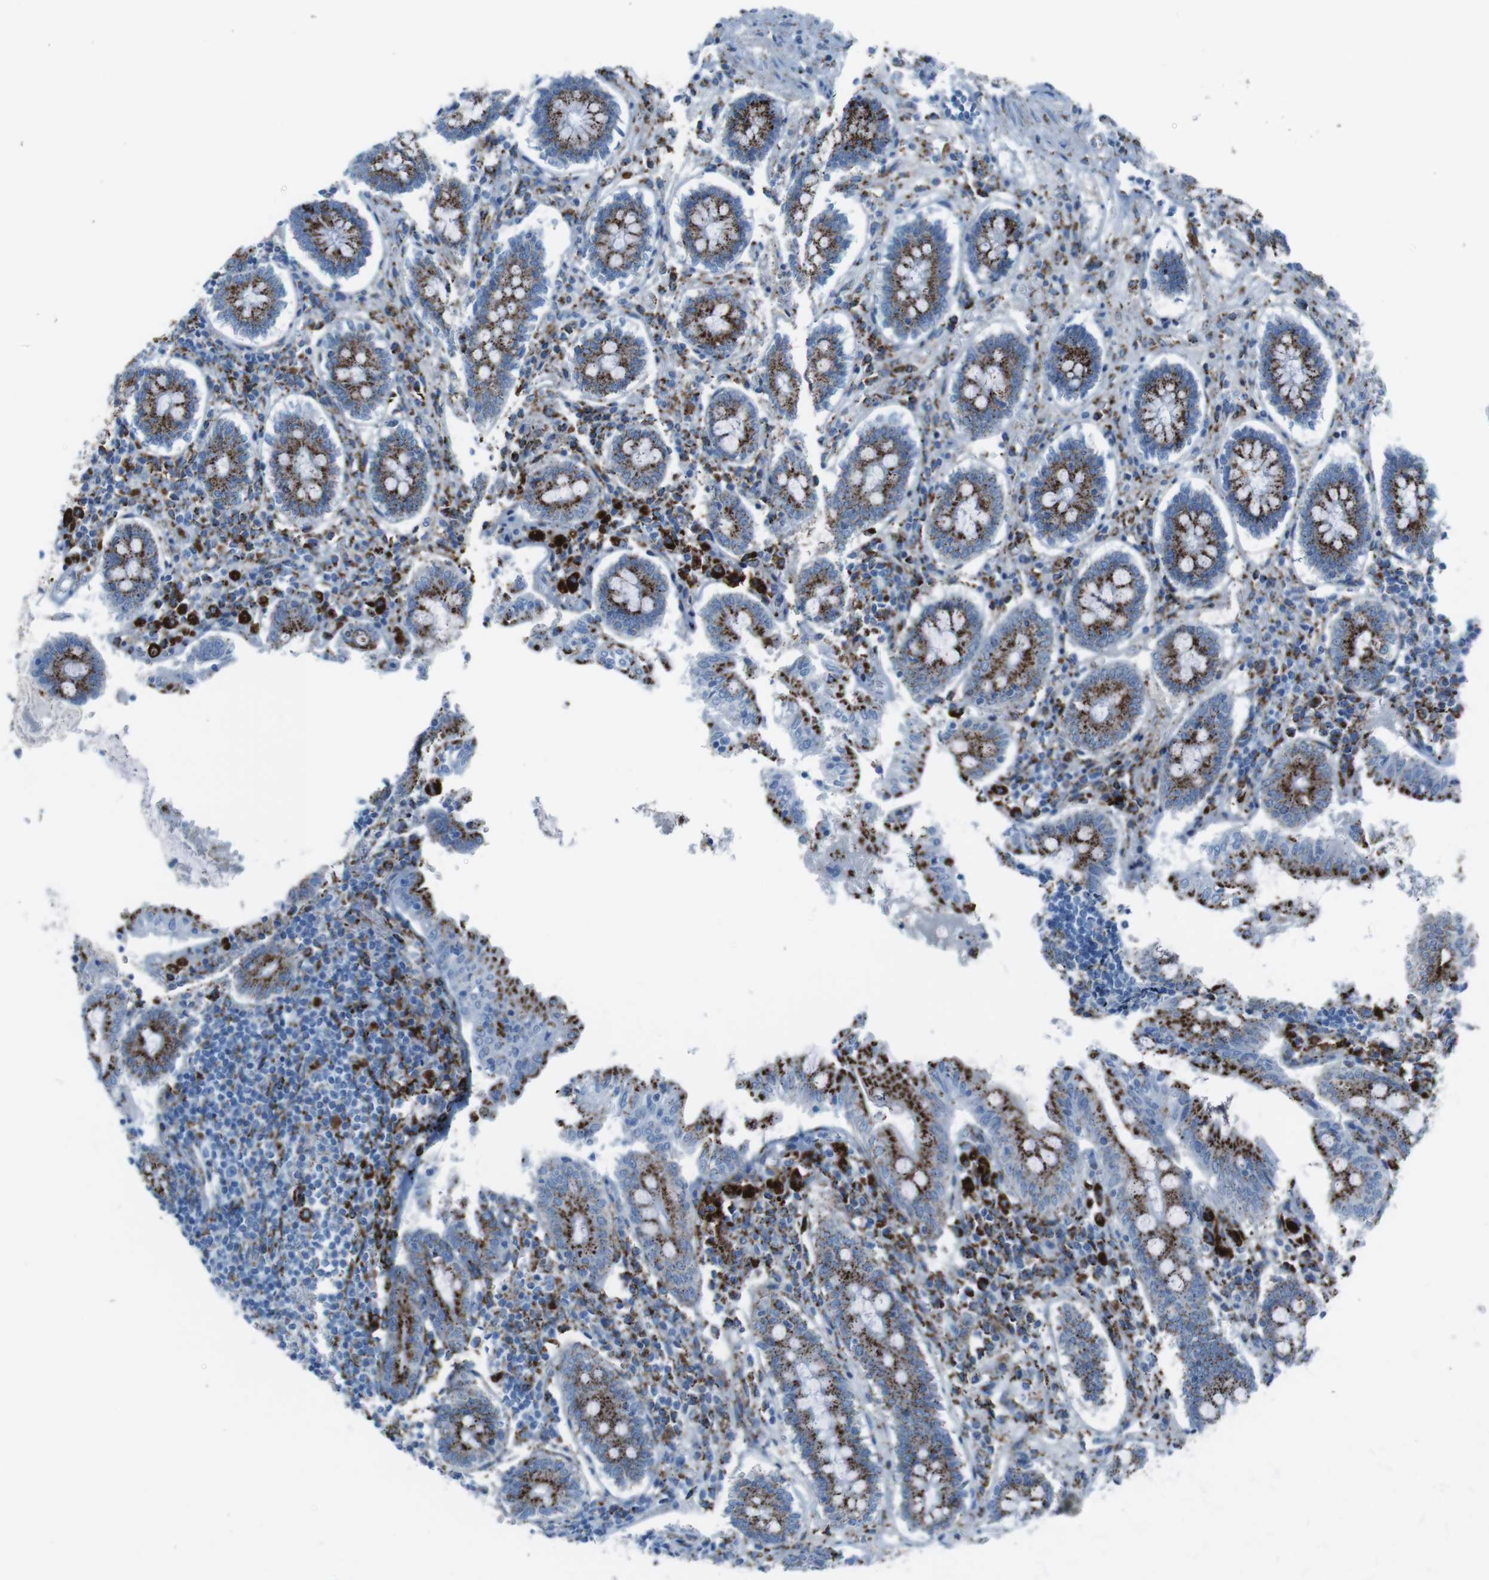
{"staining": {"intensity": "strong", "quantity": ">75%", "location": "cytoplasmic/membranous"}, "tissue": "appendix", "cell_type": "Glandular cells", "image_type": "normal", "snomed": [{"axis": "morphology", "description": "Normal tissue, NOS"}, {"axis": "topography", "description": "Appendix"}], "caption": "Protein staining of benign appendix demonstrates strong cytoplasmic/membranous positivity in about >75% of glandular cells.", "gene": "SCARB2", "patient": {"sex": "female", "age": 50}}